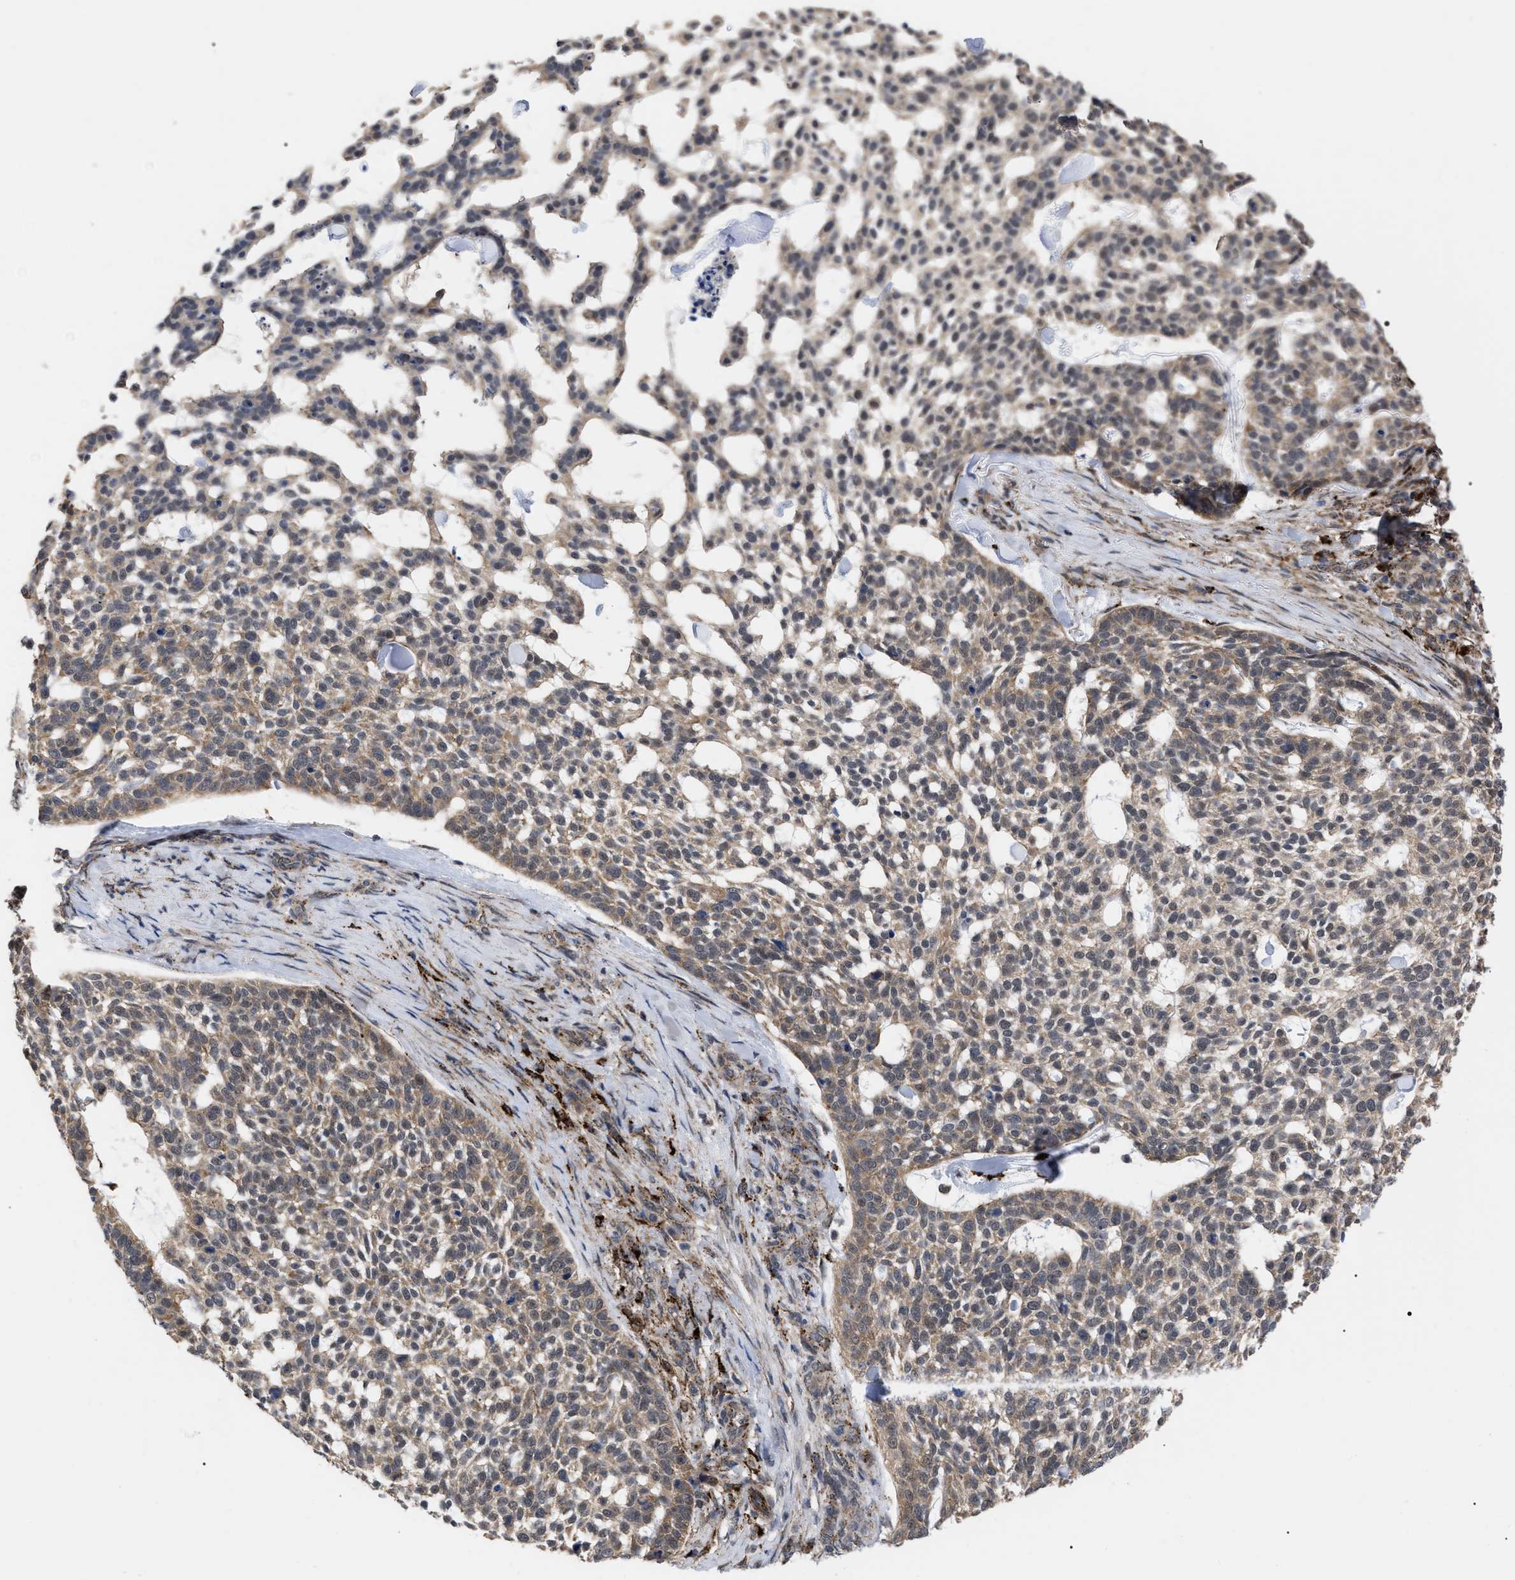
{"staining": {"intensity": "moderate", "quantity": ">75%", "location": "cytoplasmic/membranous"}, "tissue": "skin cancer", "cell_type": "Tumor cells", "image_type": "cancer", "snomed": [{"axis": "morphology", "description": "Basal cell carcinoma"}, {"axis": "topography", "description": "Skin"}], "caption": "Skin cancer stained with DAB immunohistochemistry displays medium levels of moderate cytoplasmic/membranous staining in about >75% of tumor cells.", "gene": "UPF1", "patient": {"sex": "female", "age": 64}}